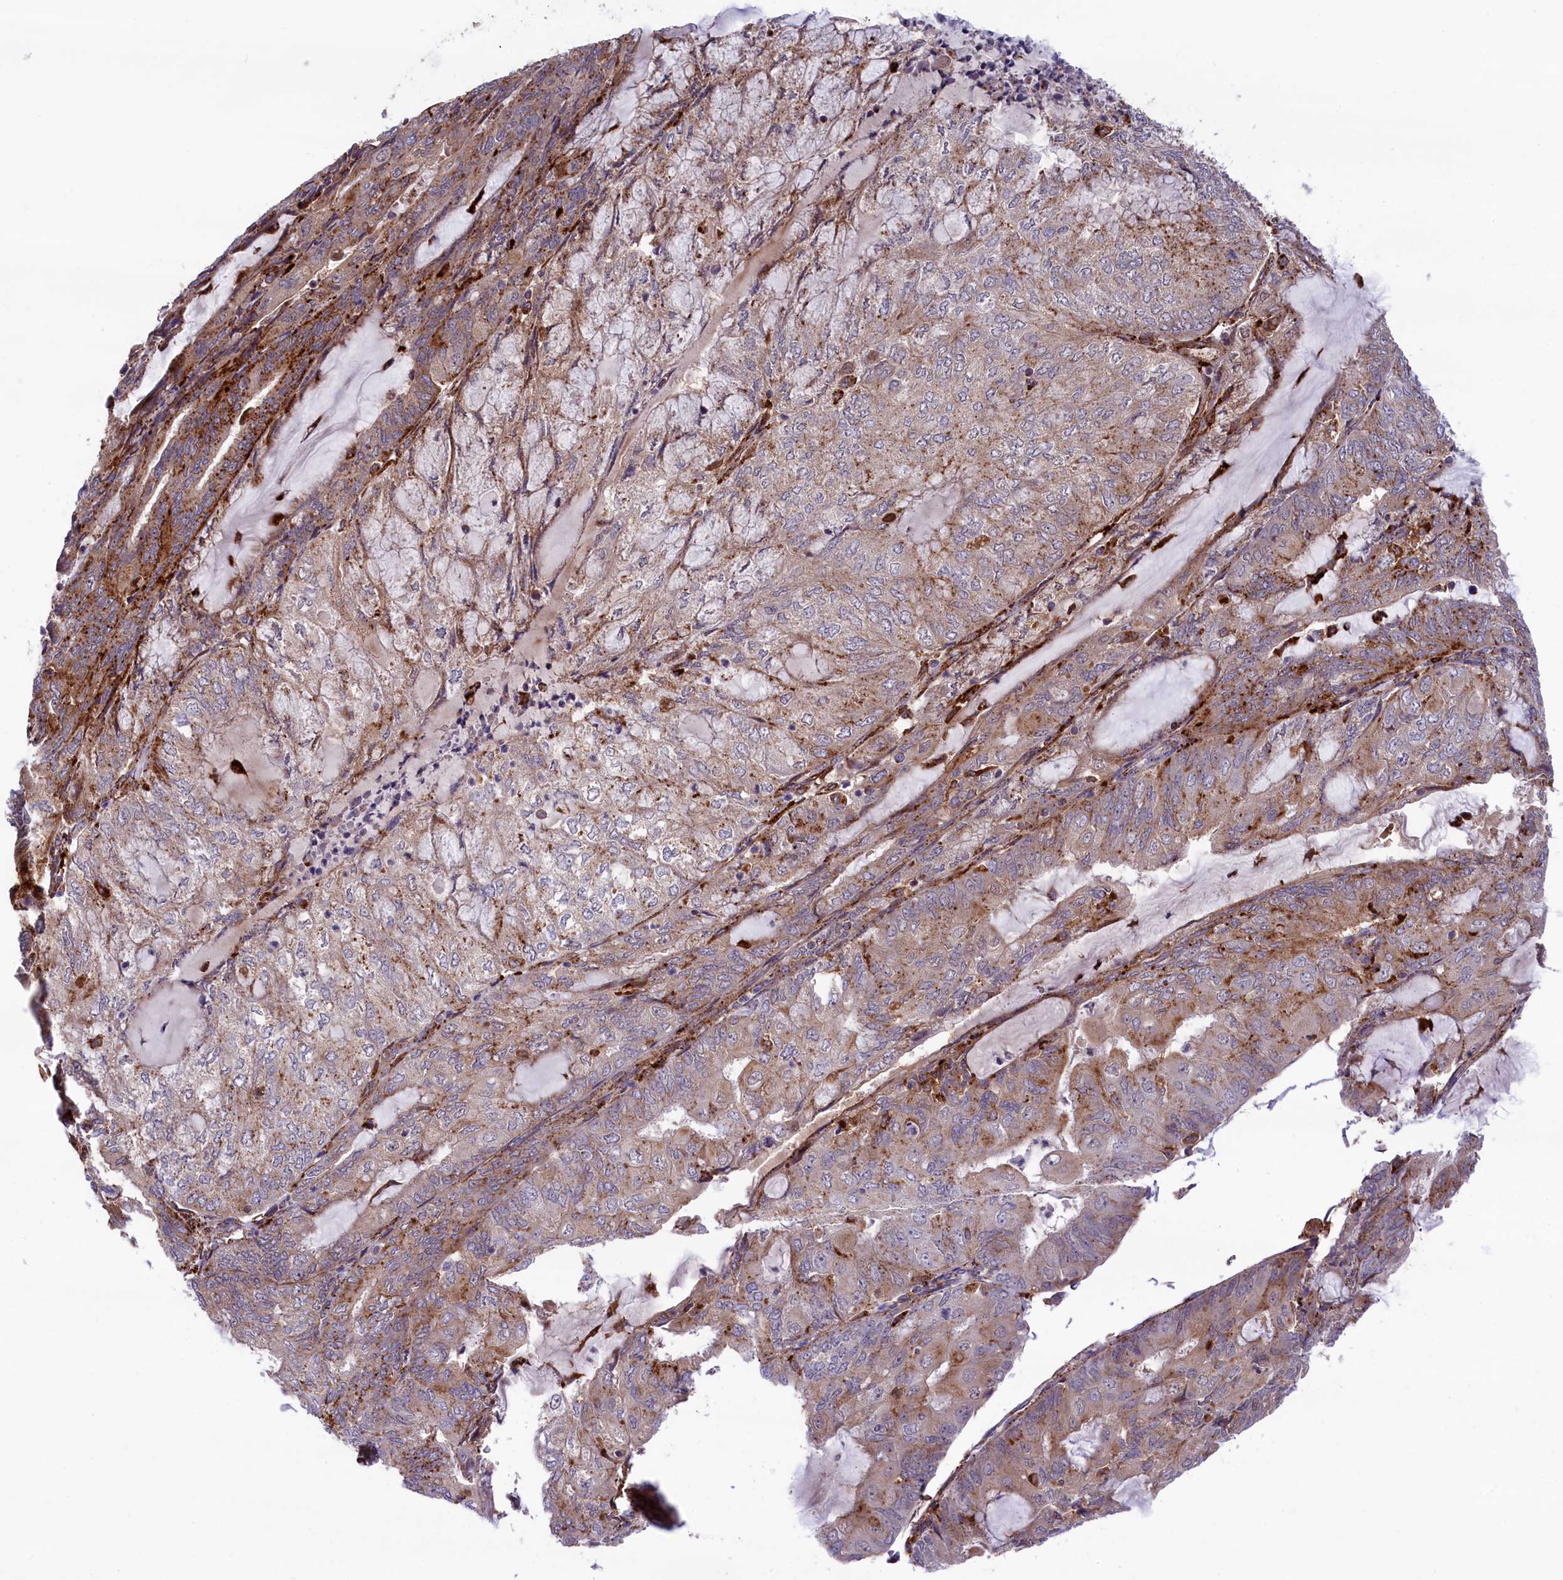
{"staining": {"intensity": "moderate", "quantity": "25%-75%", "location": "cytoplasmic/membranous"}, "tissue": "endometrial cancer", "cell_type": "Tumor cells", "image_type": "cancer", "snomed": [{"axis": "morphology", "description": "Adenocarcinoma, NOS"}, {"axis": "topography", "description": "Endometrium"}], "caption": "High-power microscopy captured an immunohistochemistry photomicrograph of endometrial cancer (adenocarcinoma), revealing moderate cytoplasmic/membranous positivity in about 25%-75% of tumor cells.", "gene": "MAN2B1", "patient": {"sex": "female", "age": 81}}